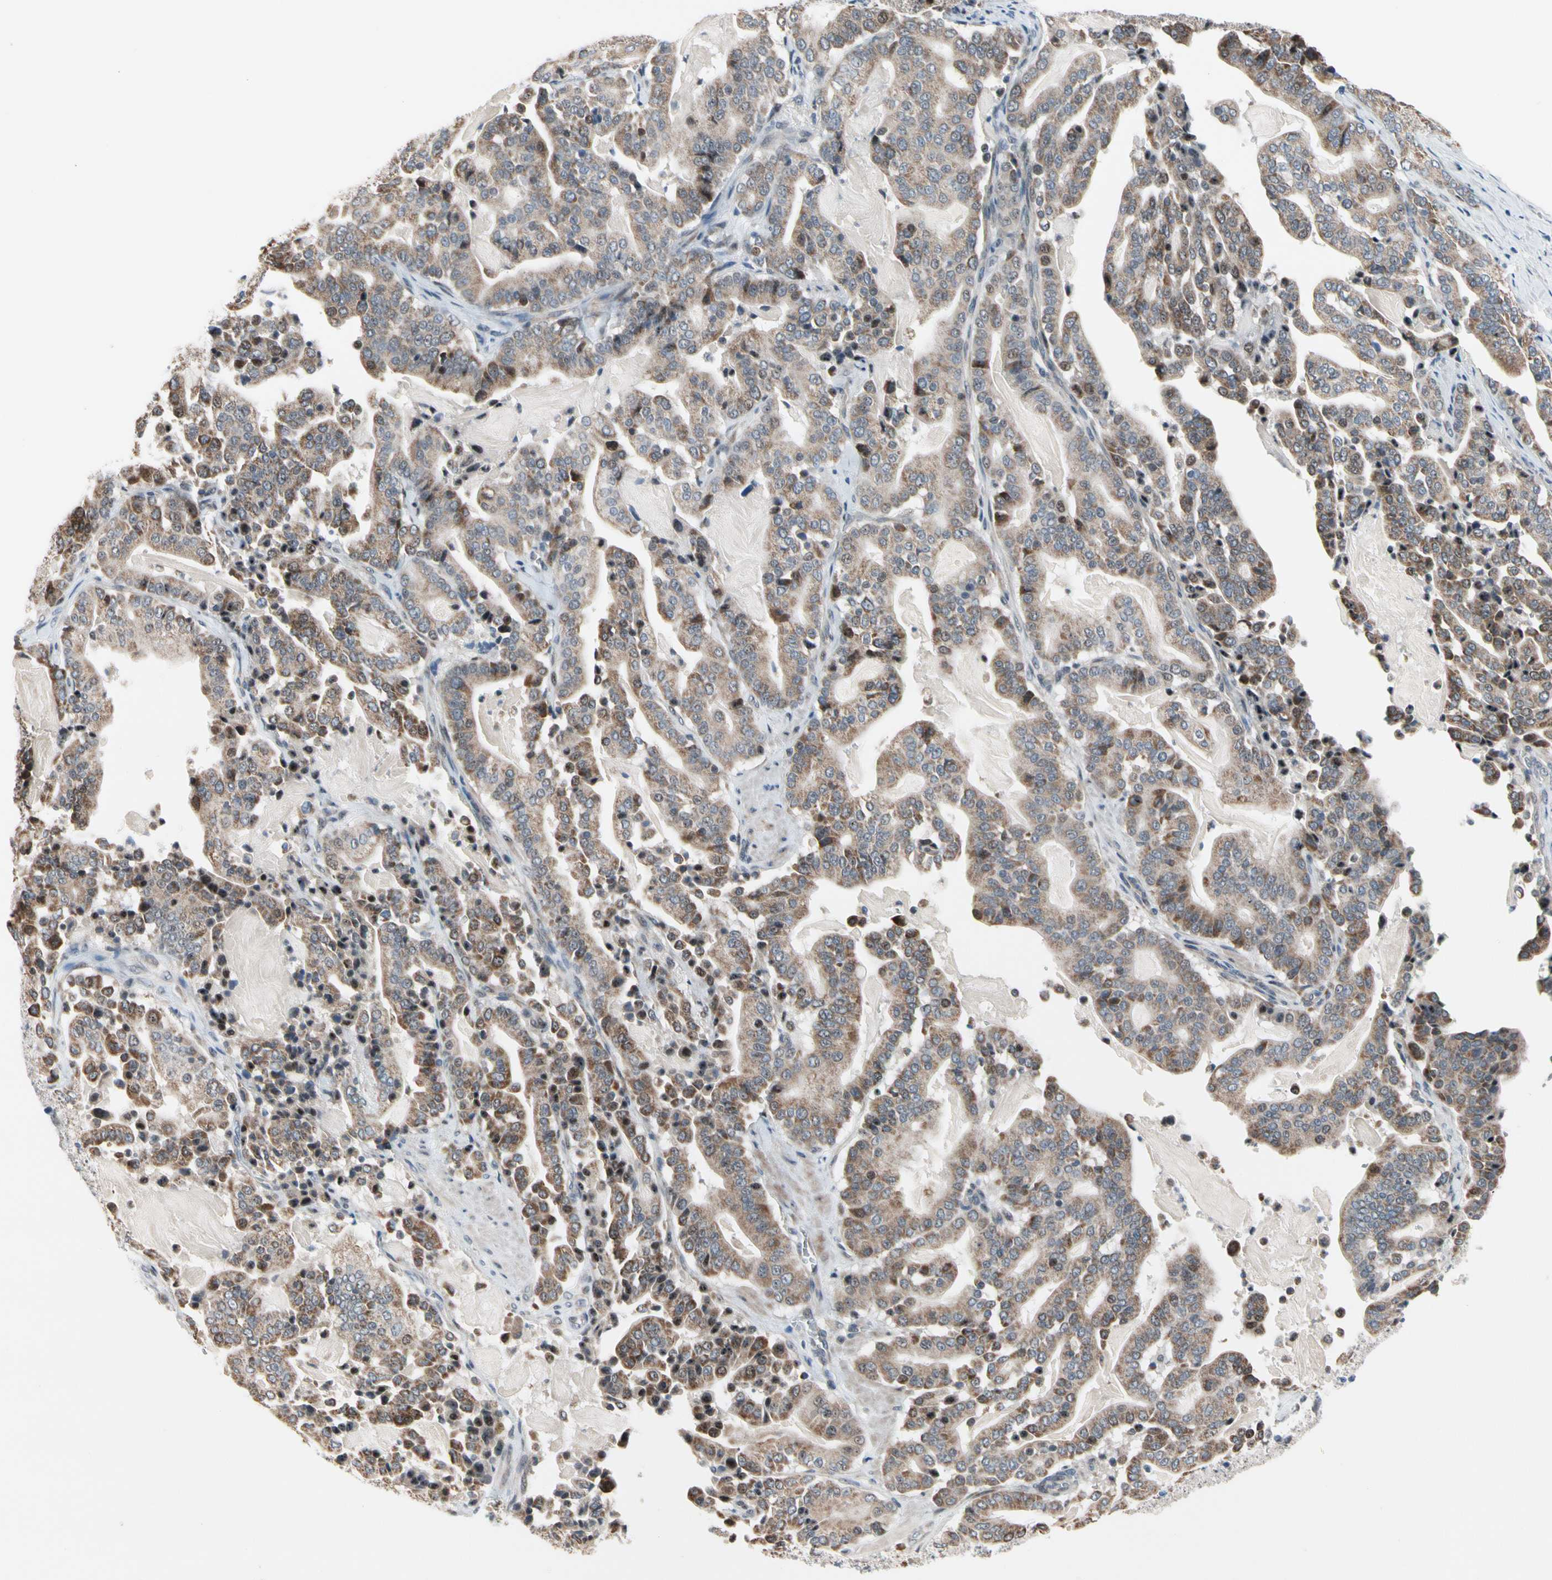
{"staining": {"intensity": "moderate", "quantity": ">75%", "location": "cytoplasmic/membranous"}, "tissue": "pancreatic cancer", "cell_type": "Tumor cells", "image_type": "cancer", "snomed": [{"axis": "morphology", "description": "Adenocarcinoma, NOS"}, {"axis": "topography", "description": "Pancreas"}], "caption": "Tumor cells demonstrate medium levels of moderate cytoplasmic/membranous staining in approximately >75% of cells in pancreatic cancer.", "gene": "MARK1", "patient": {"sex": "male", "age": 63}}